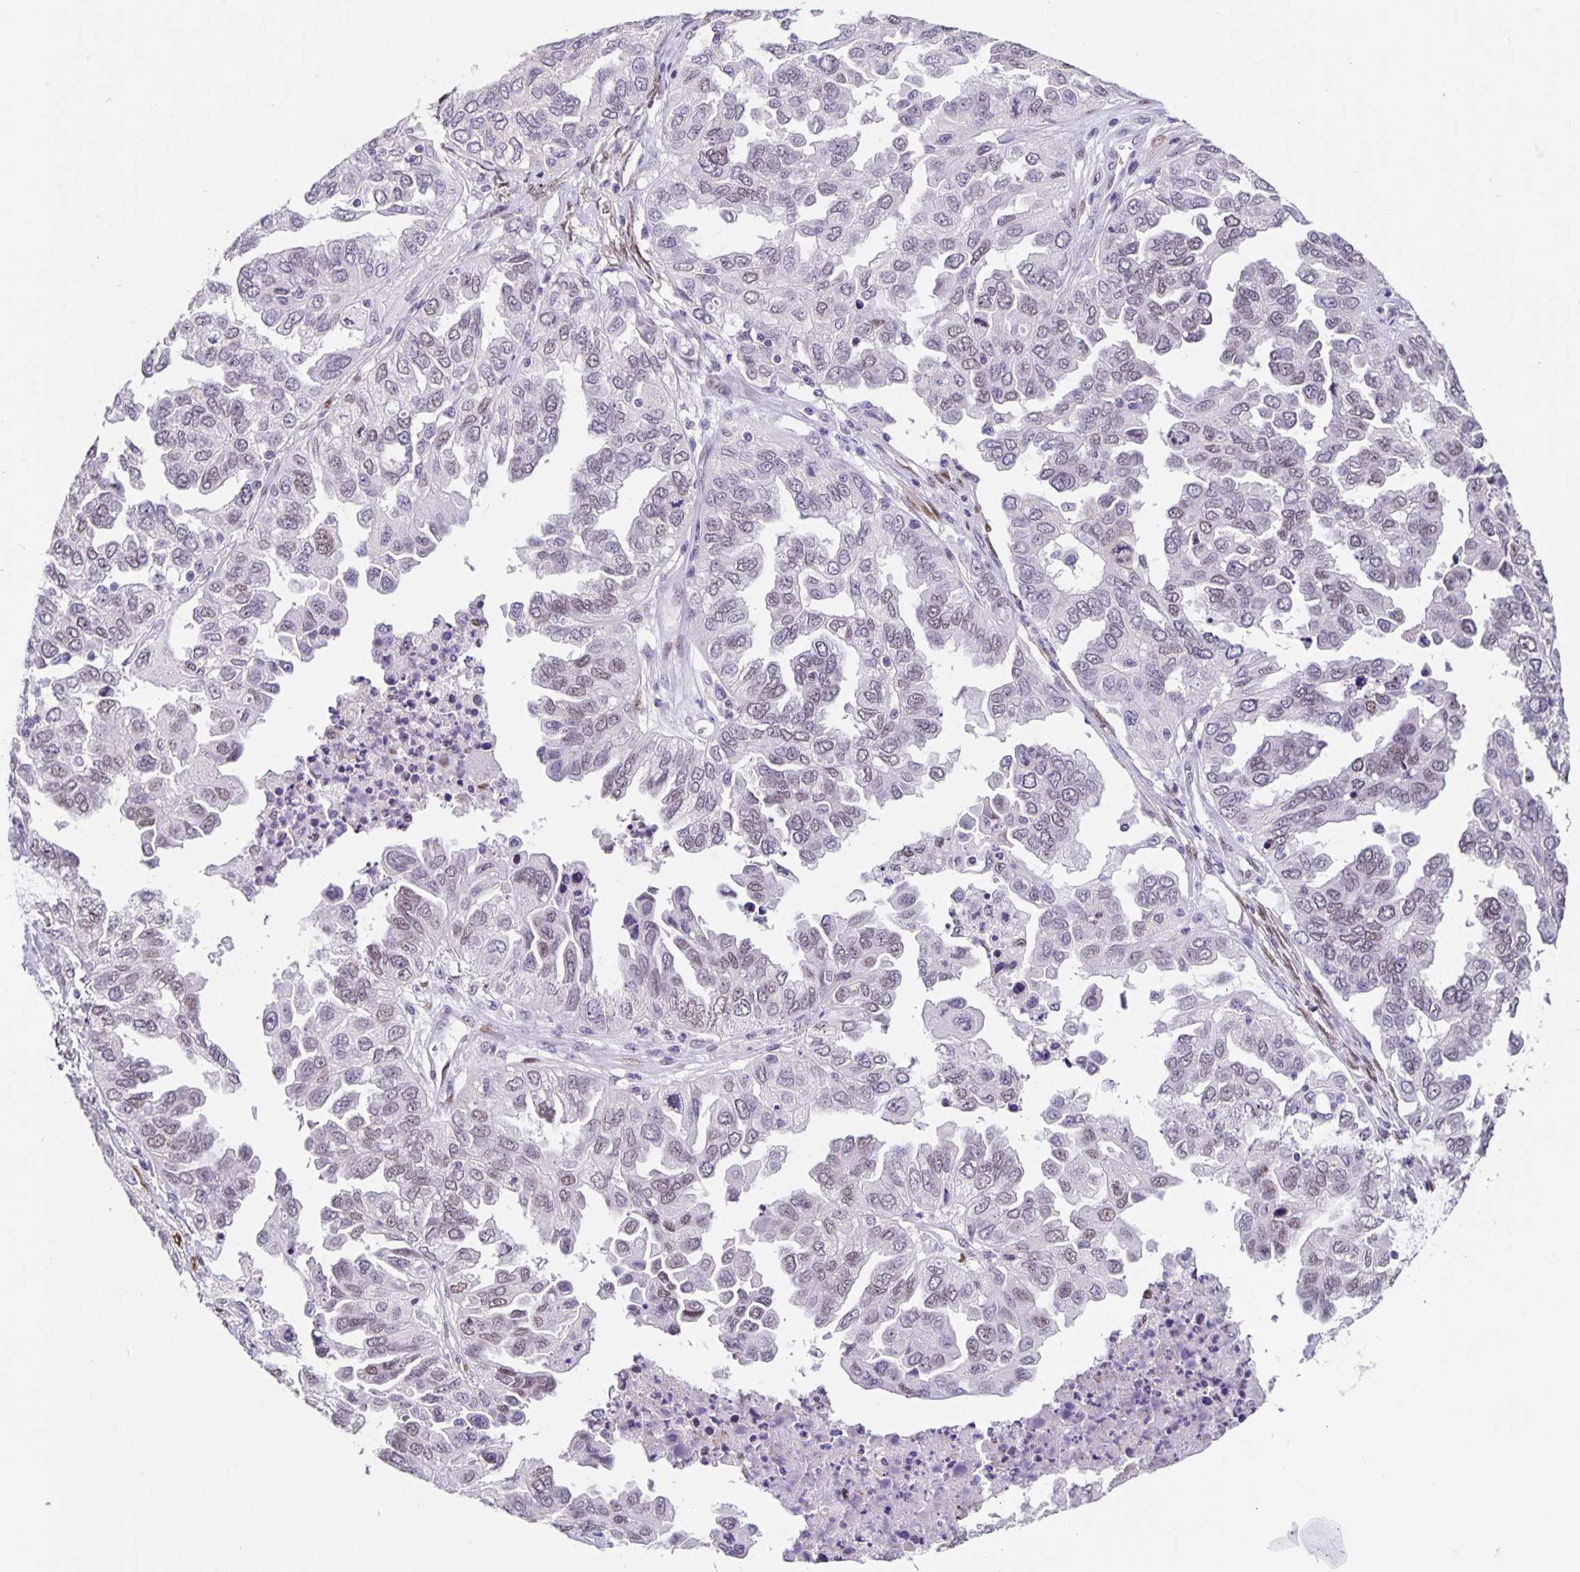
{"staining": {"intensity": "weak", "quantity": "<25%", "location": "nuclear"}, "tissue": "ovarian cancer", "cell_type": "Tumor cells", "image_type": "cancer", "snomed": [{"axis": "morphology", "description": "Cystadenocarcinoma, serous, NOS"}, {"axis": "topography", "description": "Ovary"}], "caption": "This is an immunohistochemistry micrograph of human ovarian cancer. There is no staining in tumor cells.", "gene": "FOSL2", "patient": {"sex": "female", "age": 53}}